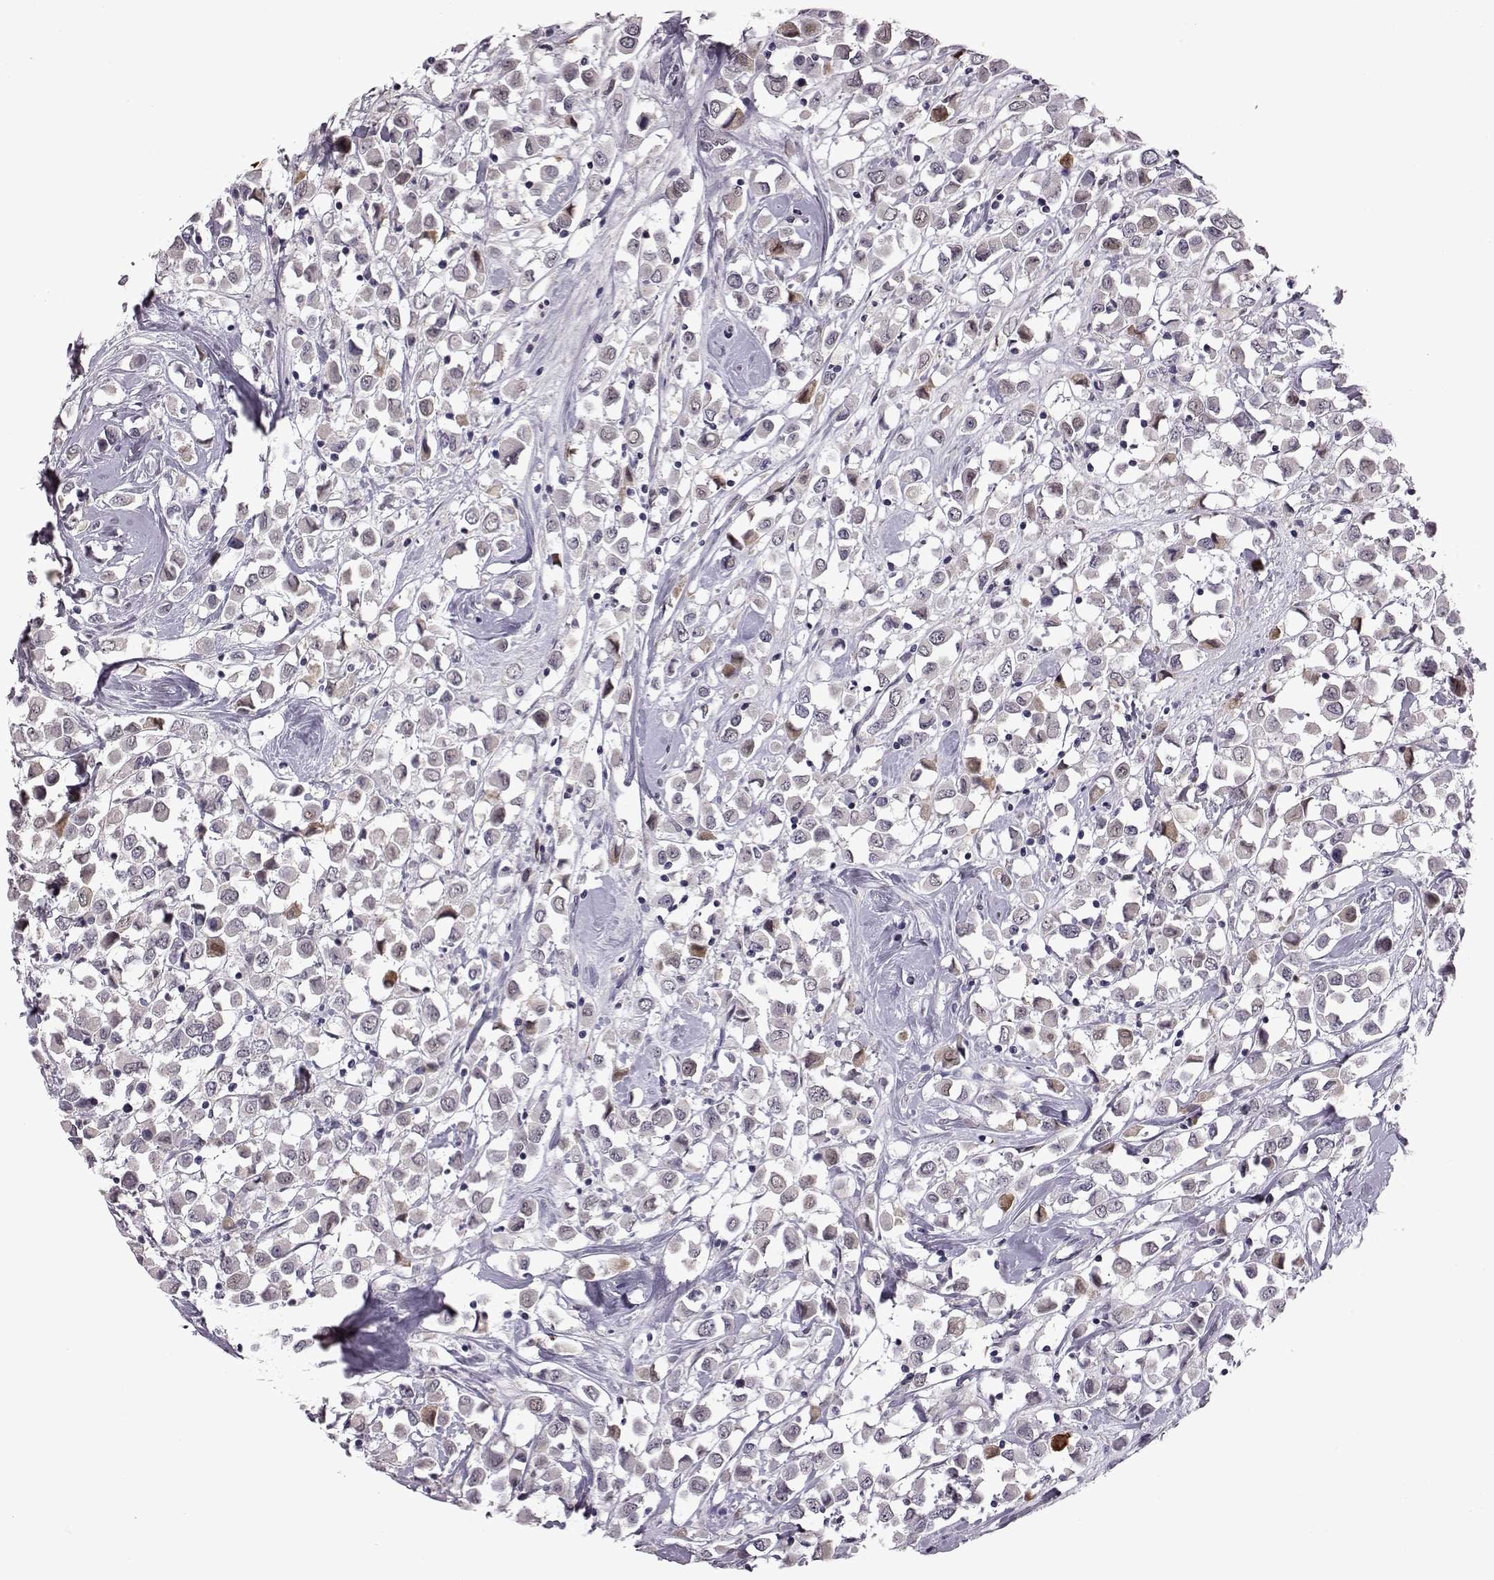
{"staining": {"intensity": "weak", "quantity": "<25%", "location": "cytoplasmic/membranous"}, "tissue": "breast cancer", "cell_type": "Tumor cells", "image_type": "cancer", "snomed": [{"axis": "morphology", "description": "Duct carcinoma"}, {"axis": "topography", "description": "Breast"}], "caption": "Image shows no significant protein expression in tumor cells of breast cancer (infiltrating ductal carcinoma).", "gene": "C10orf62", "patient": {"sex": "female", "age": 61}}